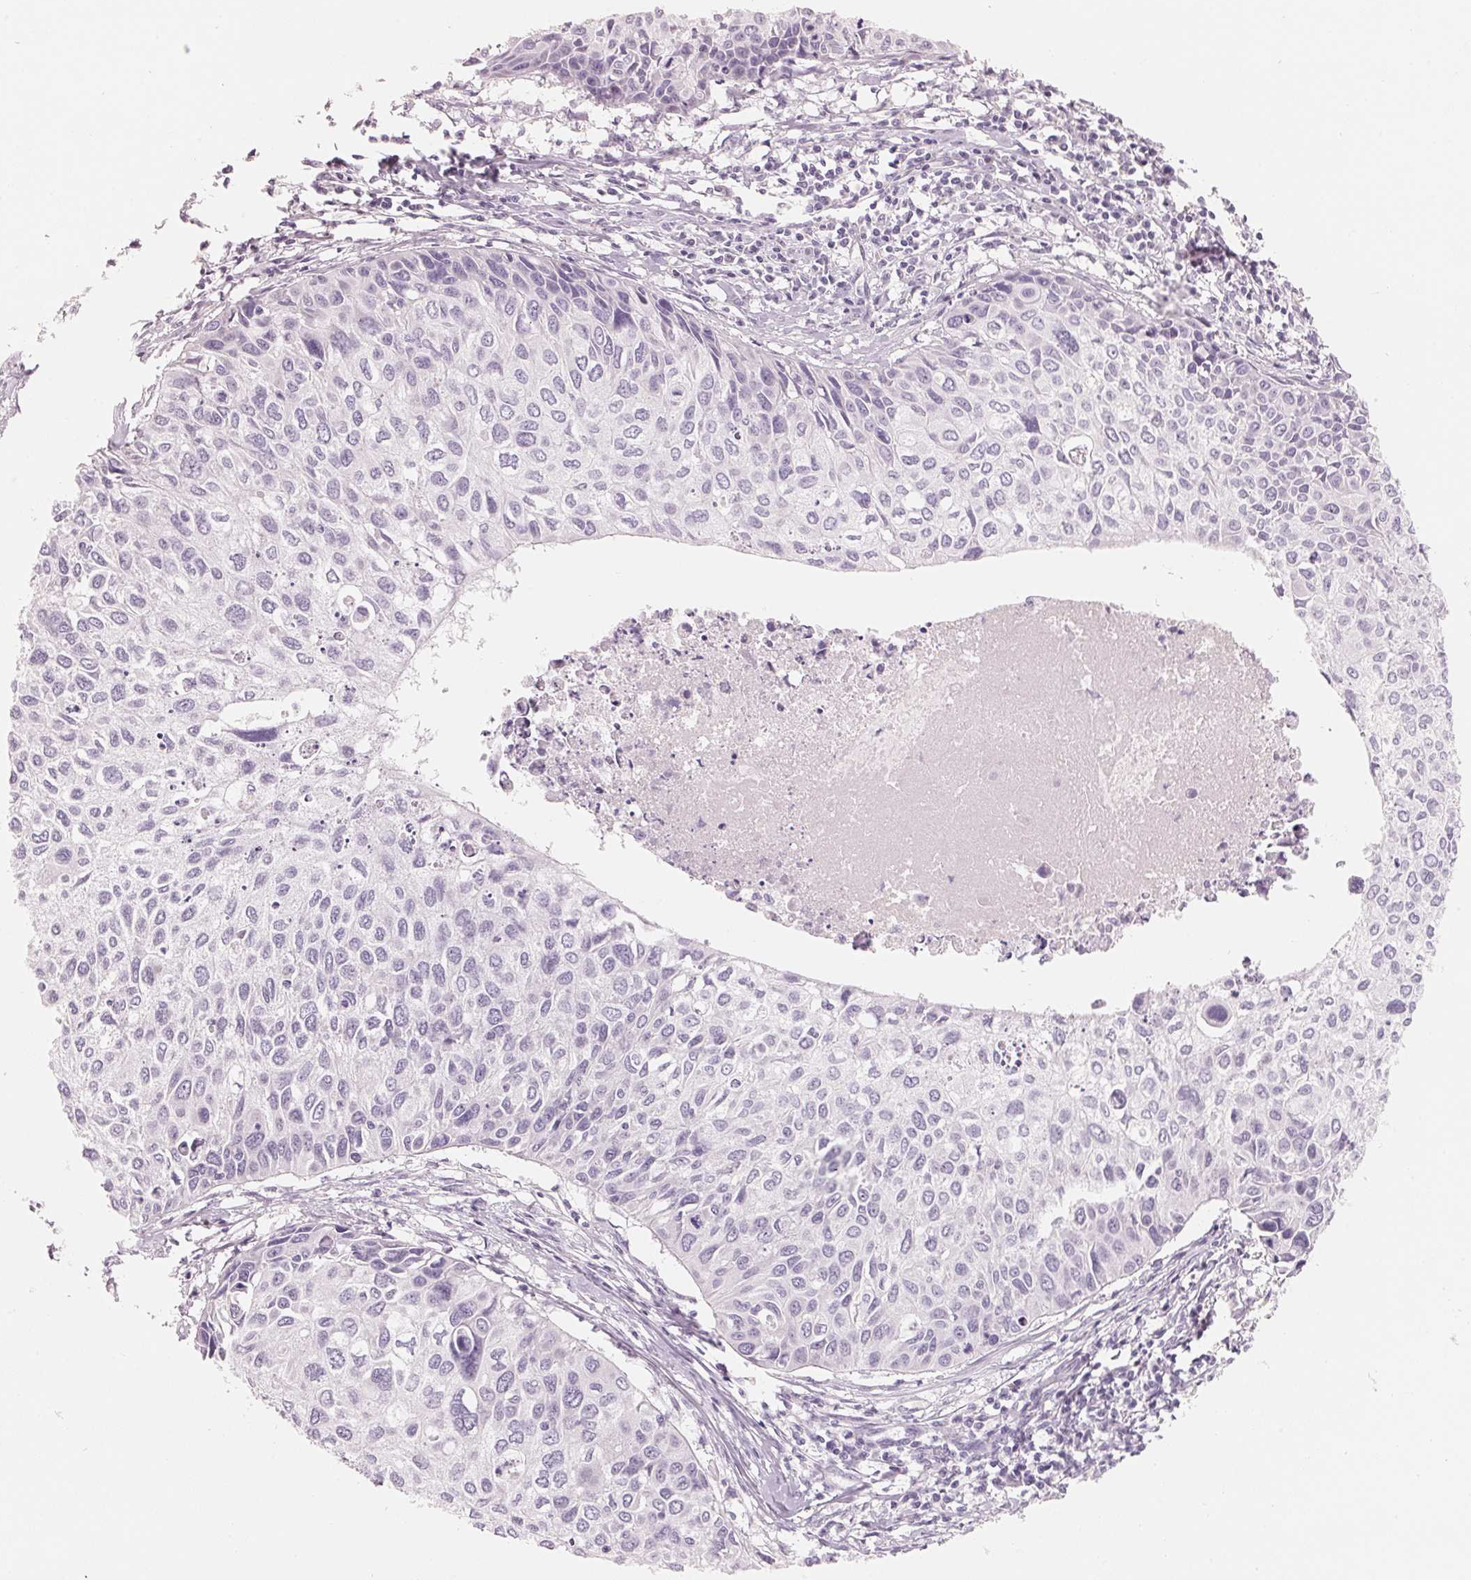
{"staining": {"intensity": "negative", "quantity": "none", "location": "none"}, "tissue": "cervical cancer", "cell_type": "Tumor cells", "image_type": "cancer", "snomed": [{"axis": "morphology", "description": "Squamous cell carcinoma, NOS"}, {"axis": "topography", "description": "Cervix"}], "caption": "The IHC histopathology image has no significant expression in tumor cells of cervical cancer tissue.", "gene": "CFHR2", "patient": {"sex": "female", "age": 50}}